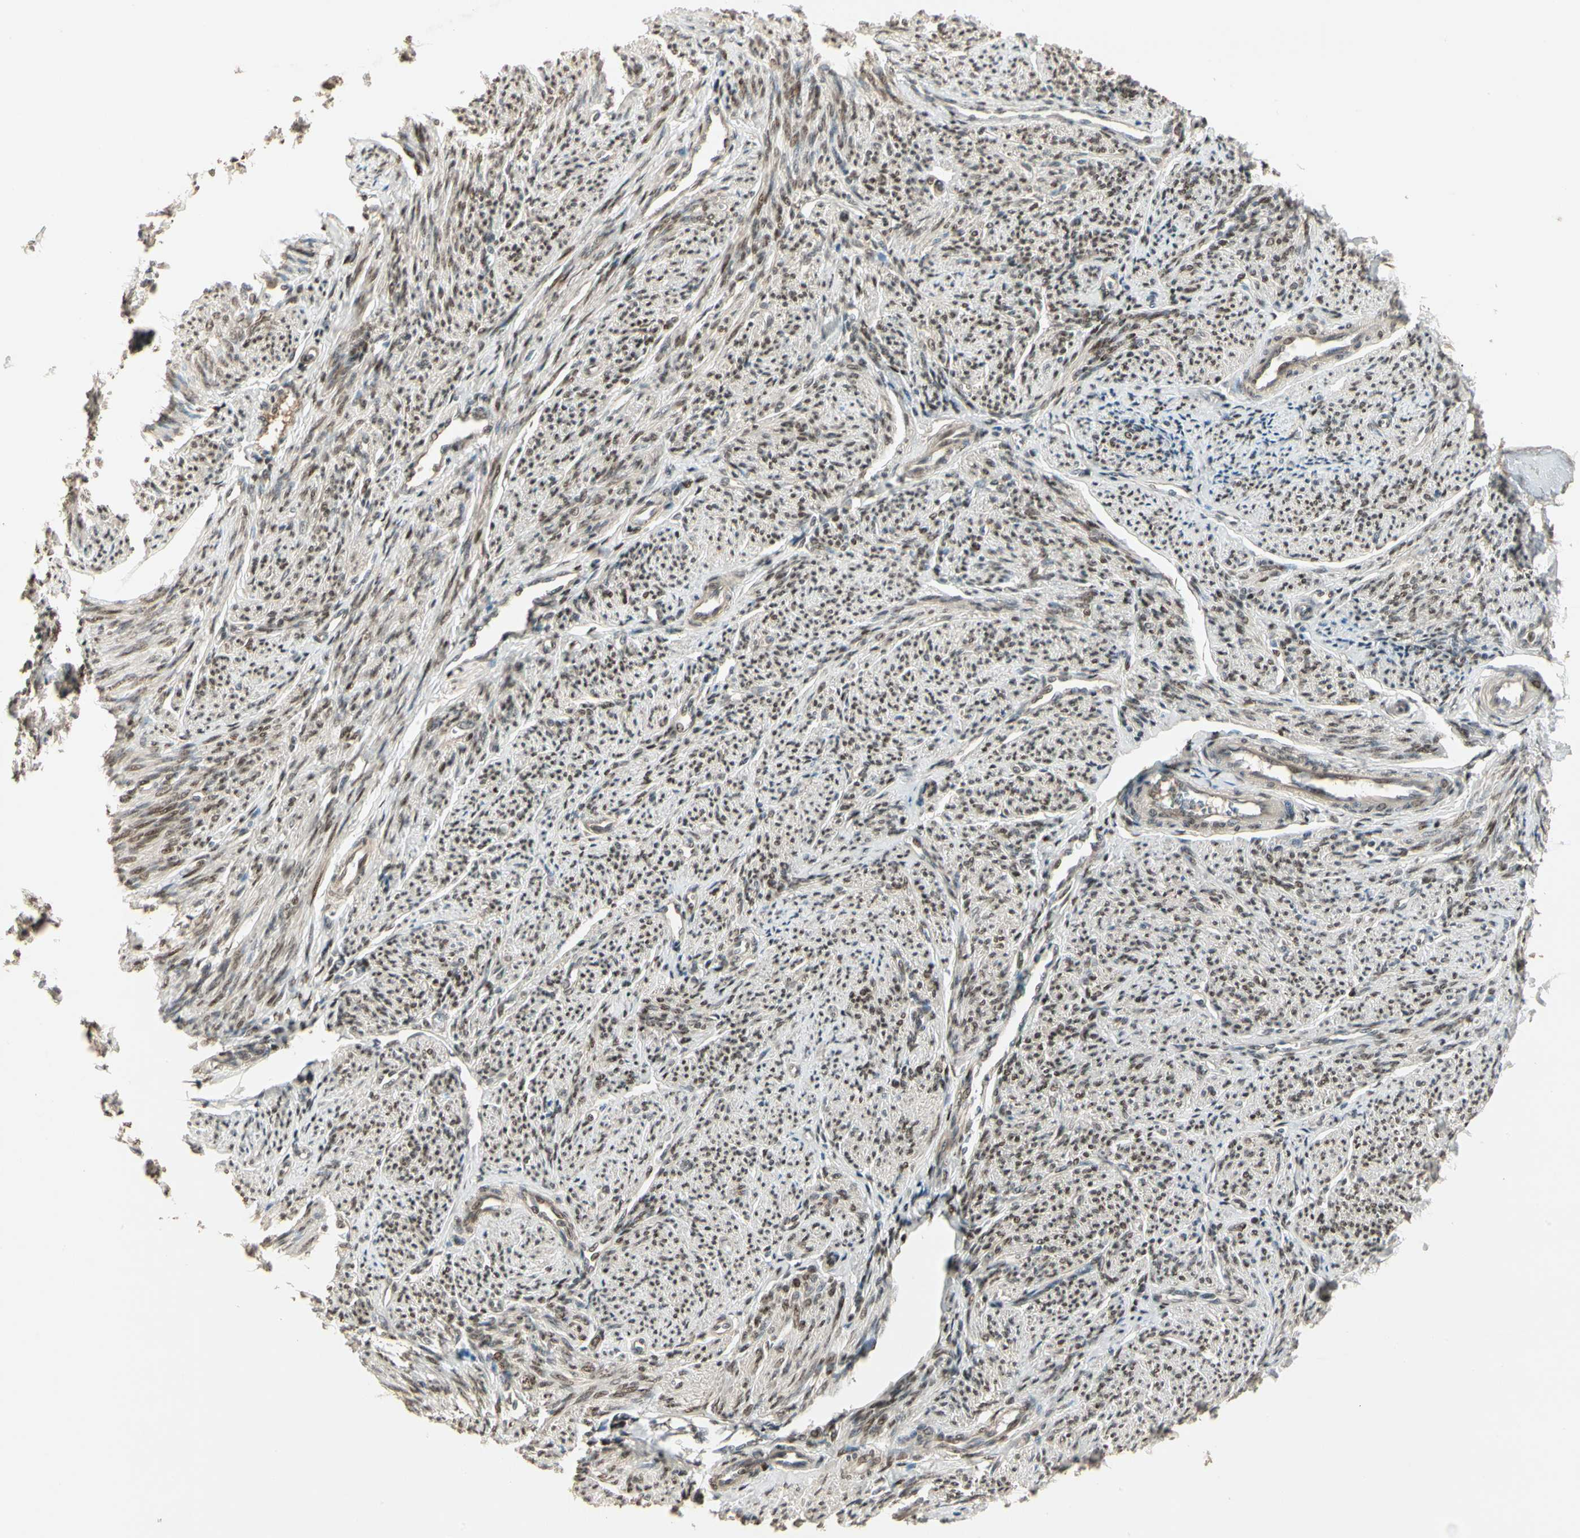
{"staining": {"intensity": "moderate", "quantity": ">75%", "location": "cytoplasmic/membranous,nuclear"}, "tissue": "smooth muscle", "cell_type": "Smooth muscle cells", "image_type": "normal", "snomed": [{"axis": "morphology", "description": "Normal tissue, NOS"}, {"axis": "topography", "description": "Smooth muscle"}], "caption": "Moderate cytoplasmic/membranous,nuclear protein expression is identified in about >75% of smooth muscle cells in smooth muscle.", "gene": "GTF3A", "patient": {"sex": "female", "age": 65}}